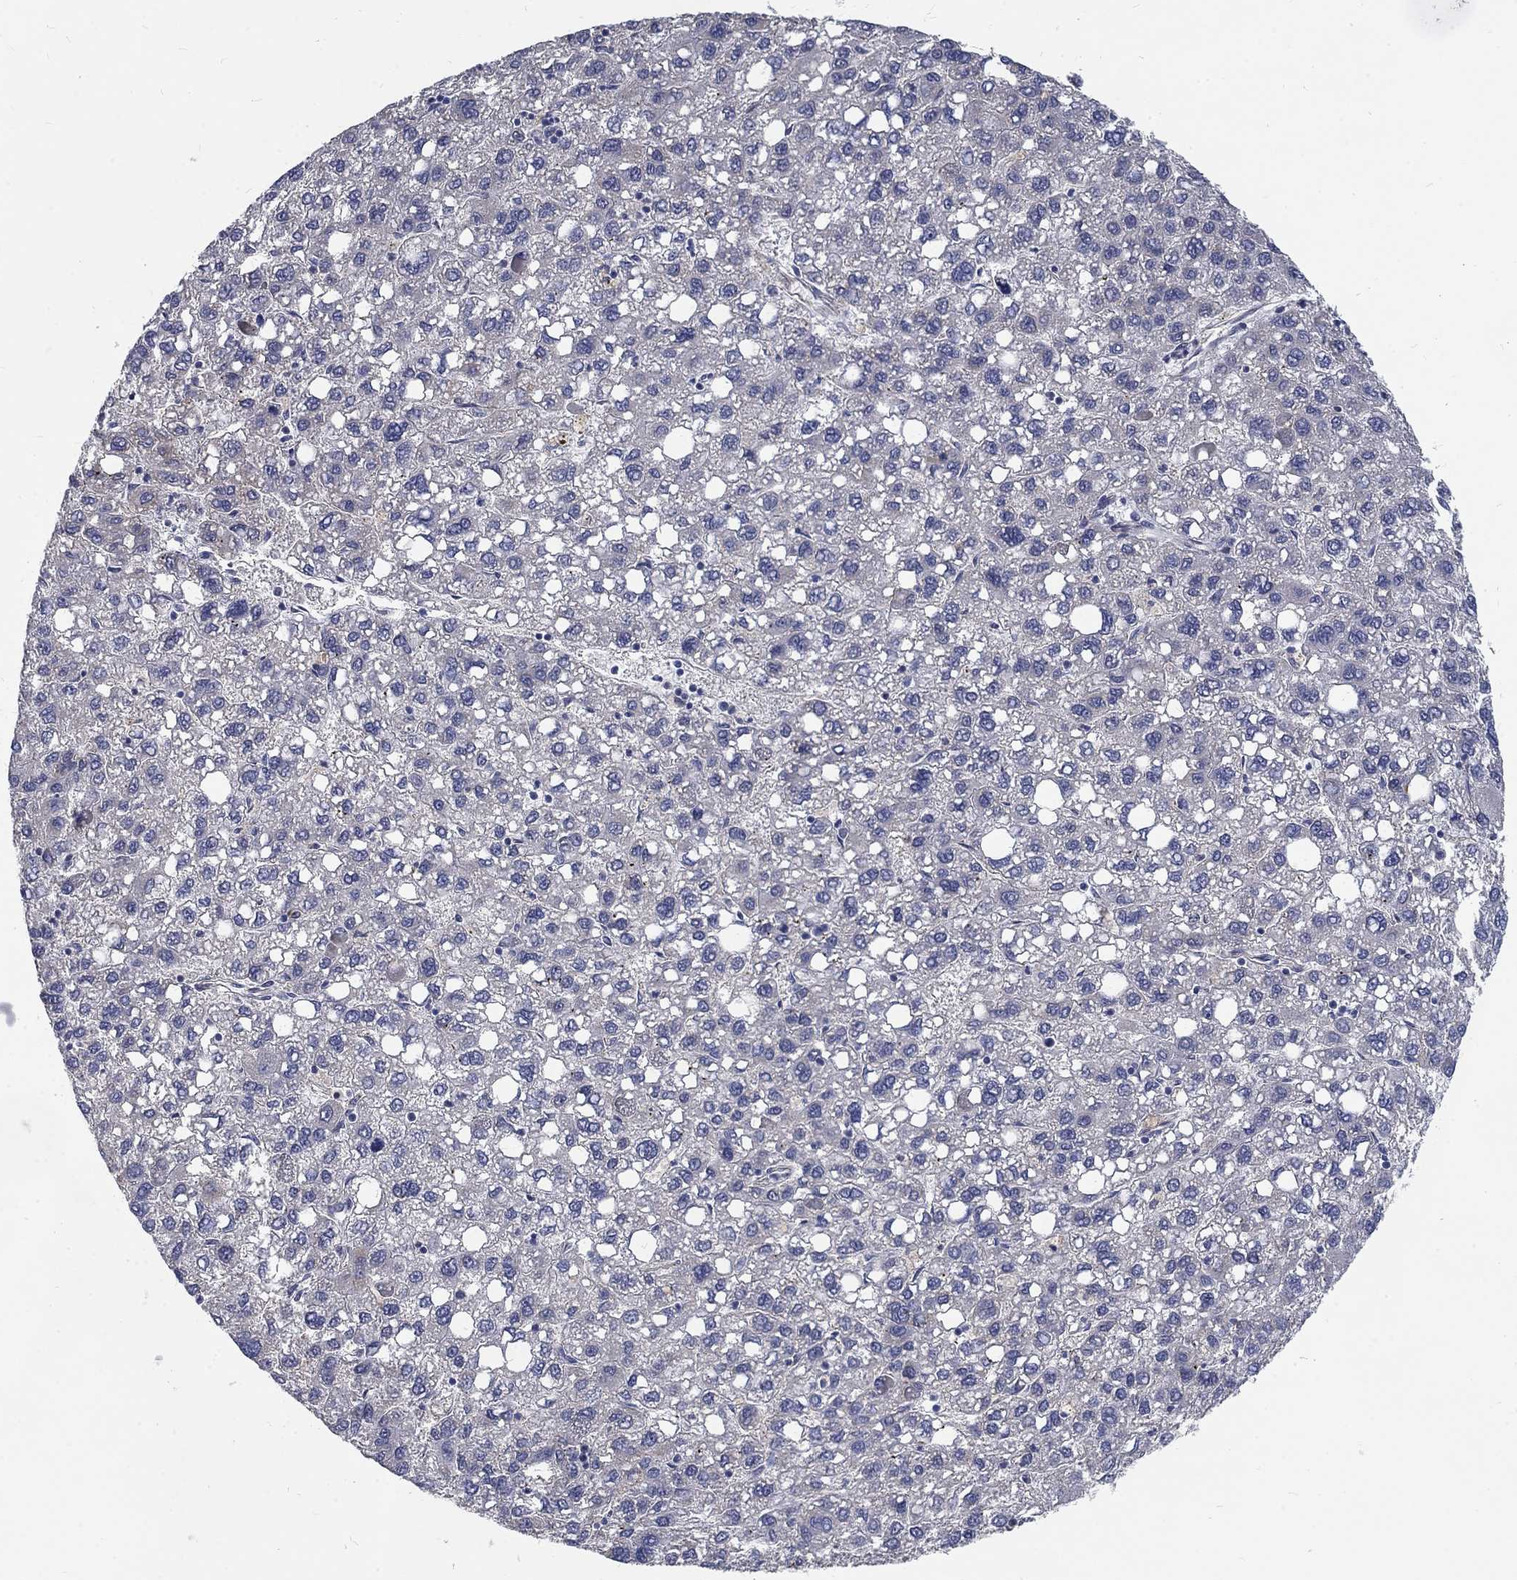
{"staining": {"intensity": "negative", "quantity": "none", "location": "none"}, "tissue": "liver cancer", "cell_type": "Tumor cells", "image_type": "cancer", "snomed": [{"axis": "morphology", "description": "Carcinoma, Hepatocellular, NOS"}, {"axis": "topography", "description": "Liver"}], "caption": "DAB (3,3'-diaminobenzidine) immunohistochemical staining of liver cancer (hepatocellular carcinoma) demonstrates no significant staining in tumor cells.", "gene": "PHKA1", "patient": {"sex": "female", "age": 82}}